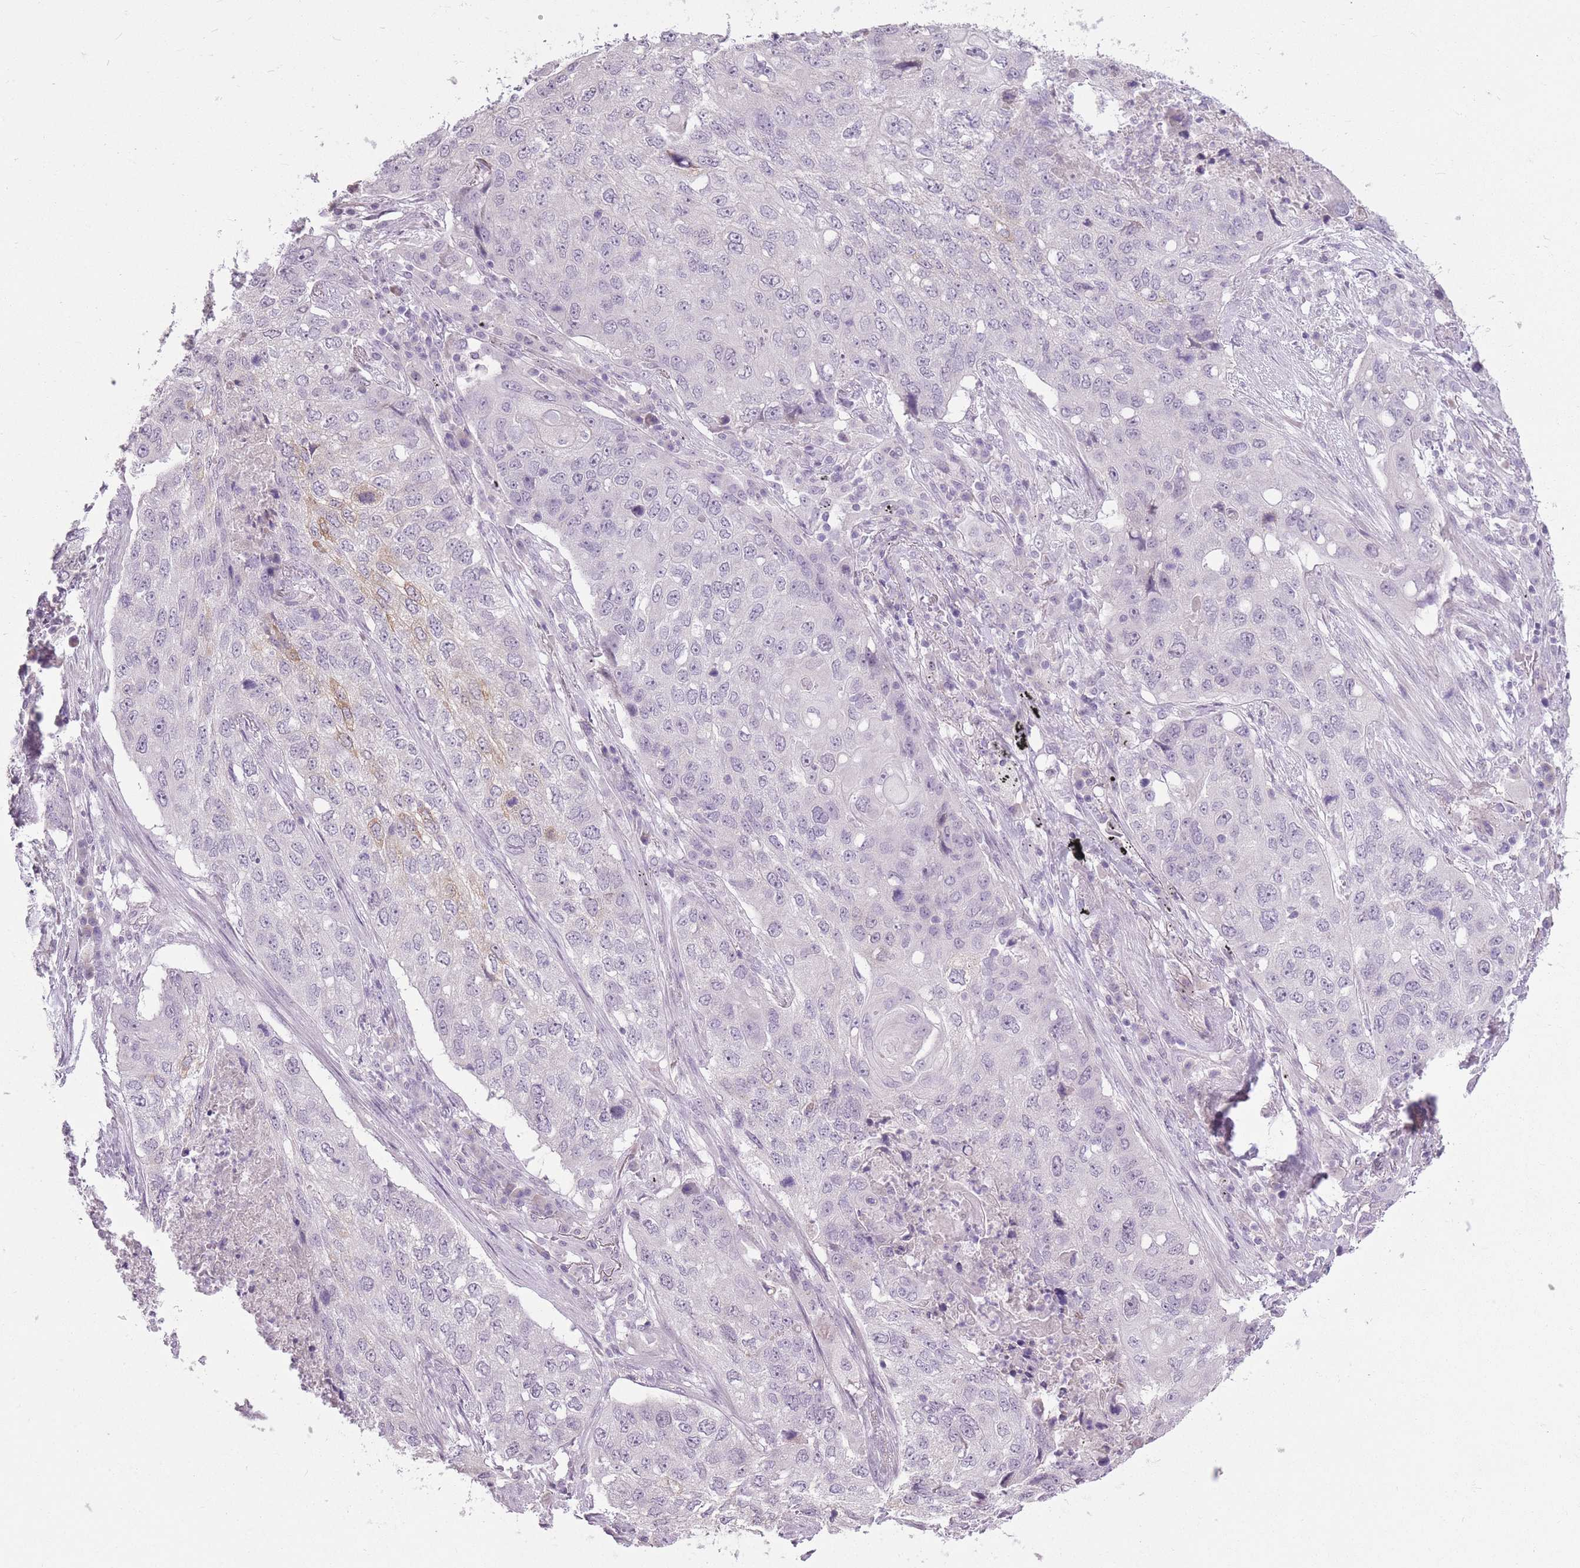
{"staining": {"intensity": "negative", "quantity": "none", "location": "none"}, "tissue": "lung cancer", "cell_type": "Tumor cells", "image_type": "cancer", "snomed": [{"axis": "morphology", "description": "Squamous cell carcinoma, NOS"}, {"axis": "topography", "description": "Lung"}], "caption": "IHC of lung squamous cell carcinoma reveals no positivity in tumor cells.", "gene": "ZBTB24", "patient": {"sex": "female", "age": 63}}